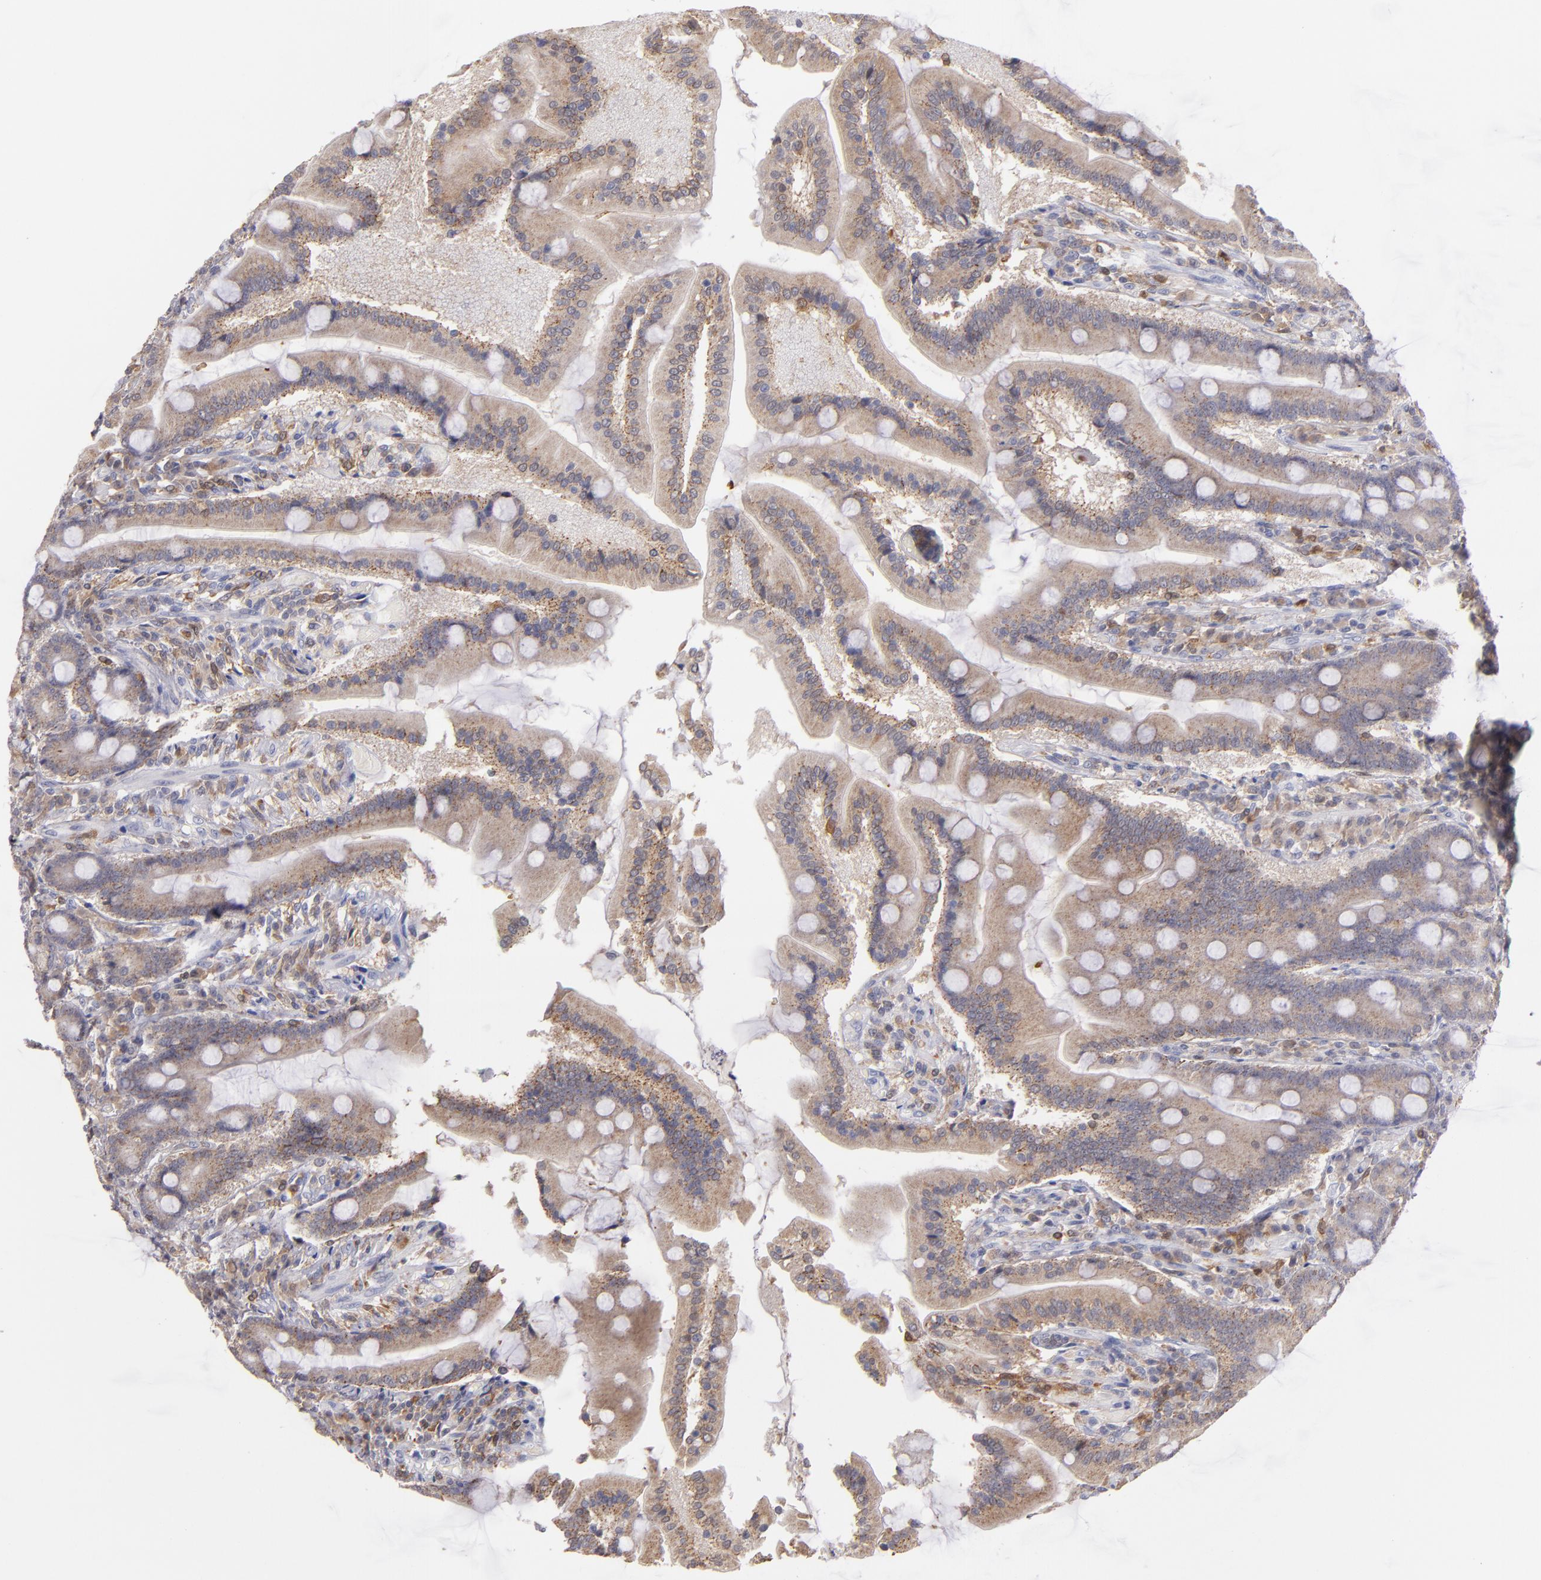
{"staining": {"intensity": "moderate", "quantity": ">75%", "location": "cytoplasmic/membranous"}, "tissue": "duodenum", "cell_type": "Glandular cells", "image_type": "normal", "snomed": [{"axis": "morphology", "description": "Normal tissue, NOS"}, {"axis": "topography", "description": "Duodenum"}], "caption": "Normal duodenum reveals moderate cytoplasmic/membranous staining in about >75% of glandular cells, visualized by immunohistochemistry. The staining is performed using DAB brown chromogen to label protein expression. The nuclei are counter-stained blue using hematoxylin.", "gene": "PRKCD", "patient": {"sex": "female", "age": 64}}